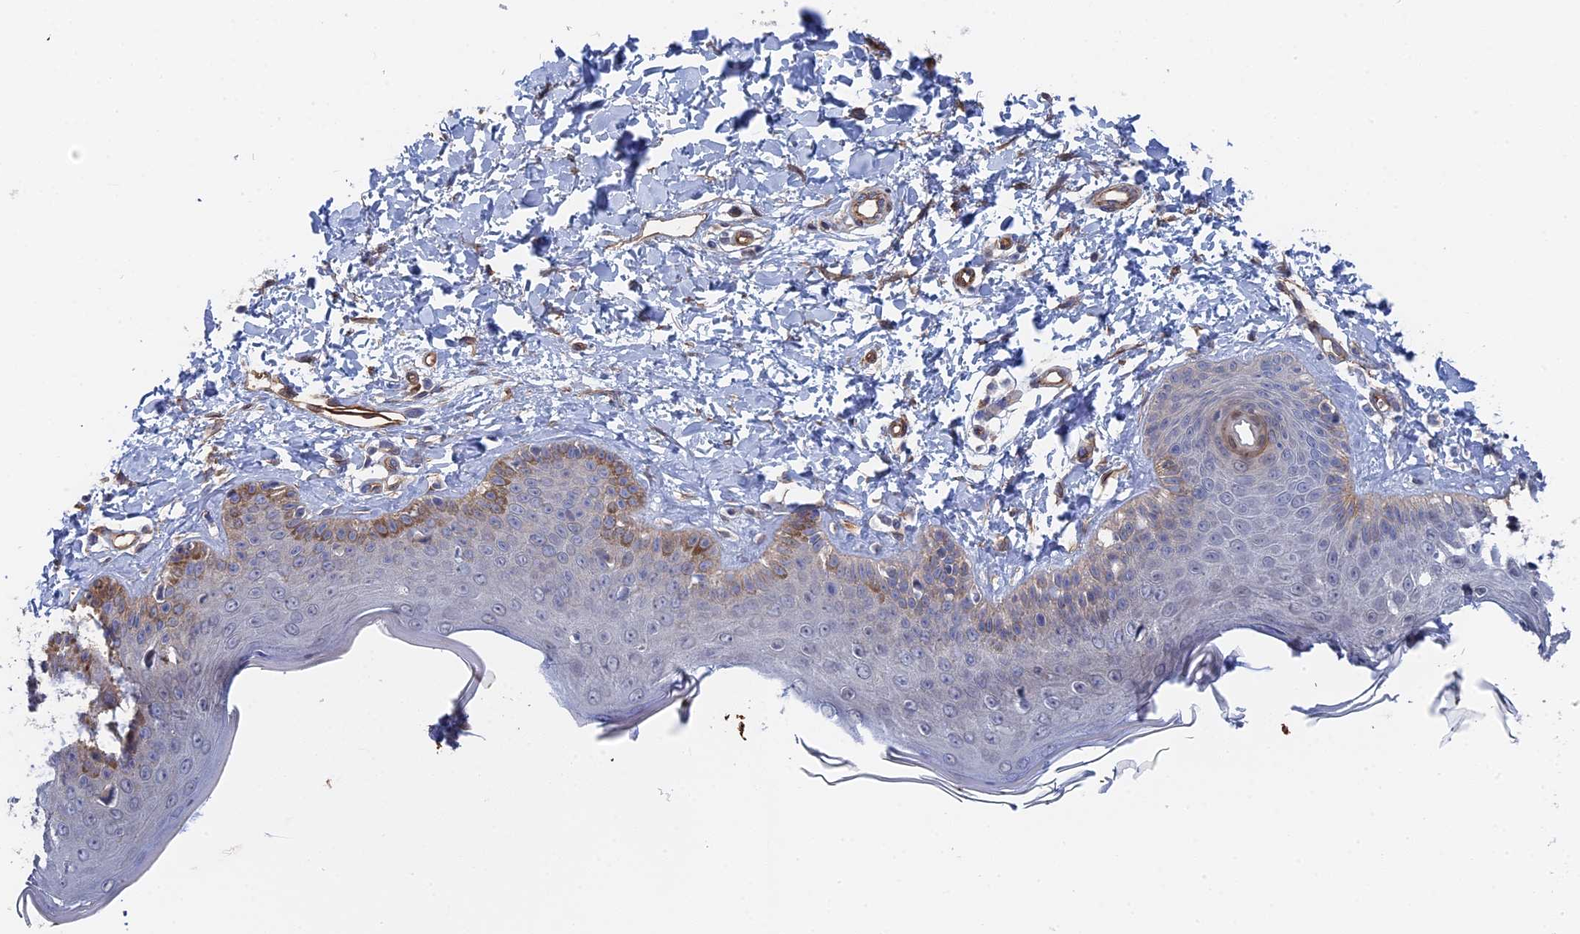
{"staining": {"intensity": "moderate", "quantity": "<25%", "location": "cytoplasmic/membranous"}, "tissue": "skin", "cell_type": "Fibroblasts", "image_type": "normal", "snomed": [{"axis": "morphology", "description": "Normal tissue, NOS"}, {"axis": "topography", "description": "Skin"}], "caption": "The image exhibits immunohistochemical staining of normal skin. There is moderate cytoplasmic/membranous staining is present in about <25% of fibroblasts.", "gene": "MTHFSD", "patient": {"sex": "male", "age": 52}}